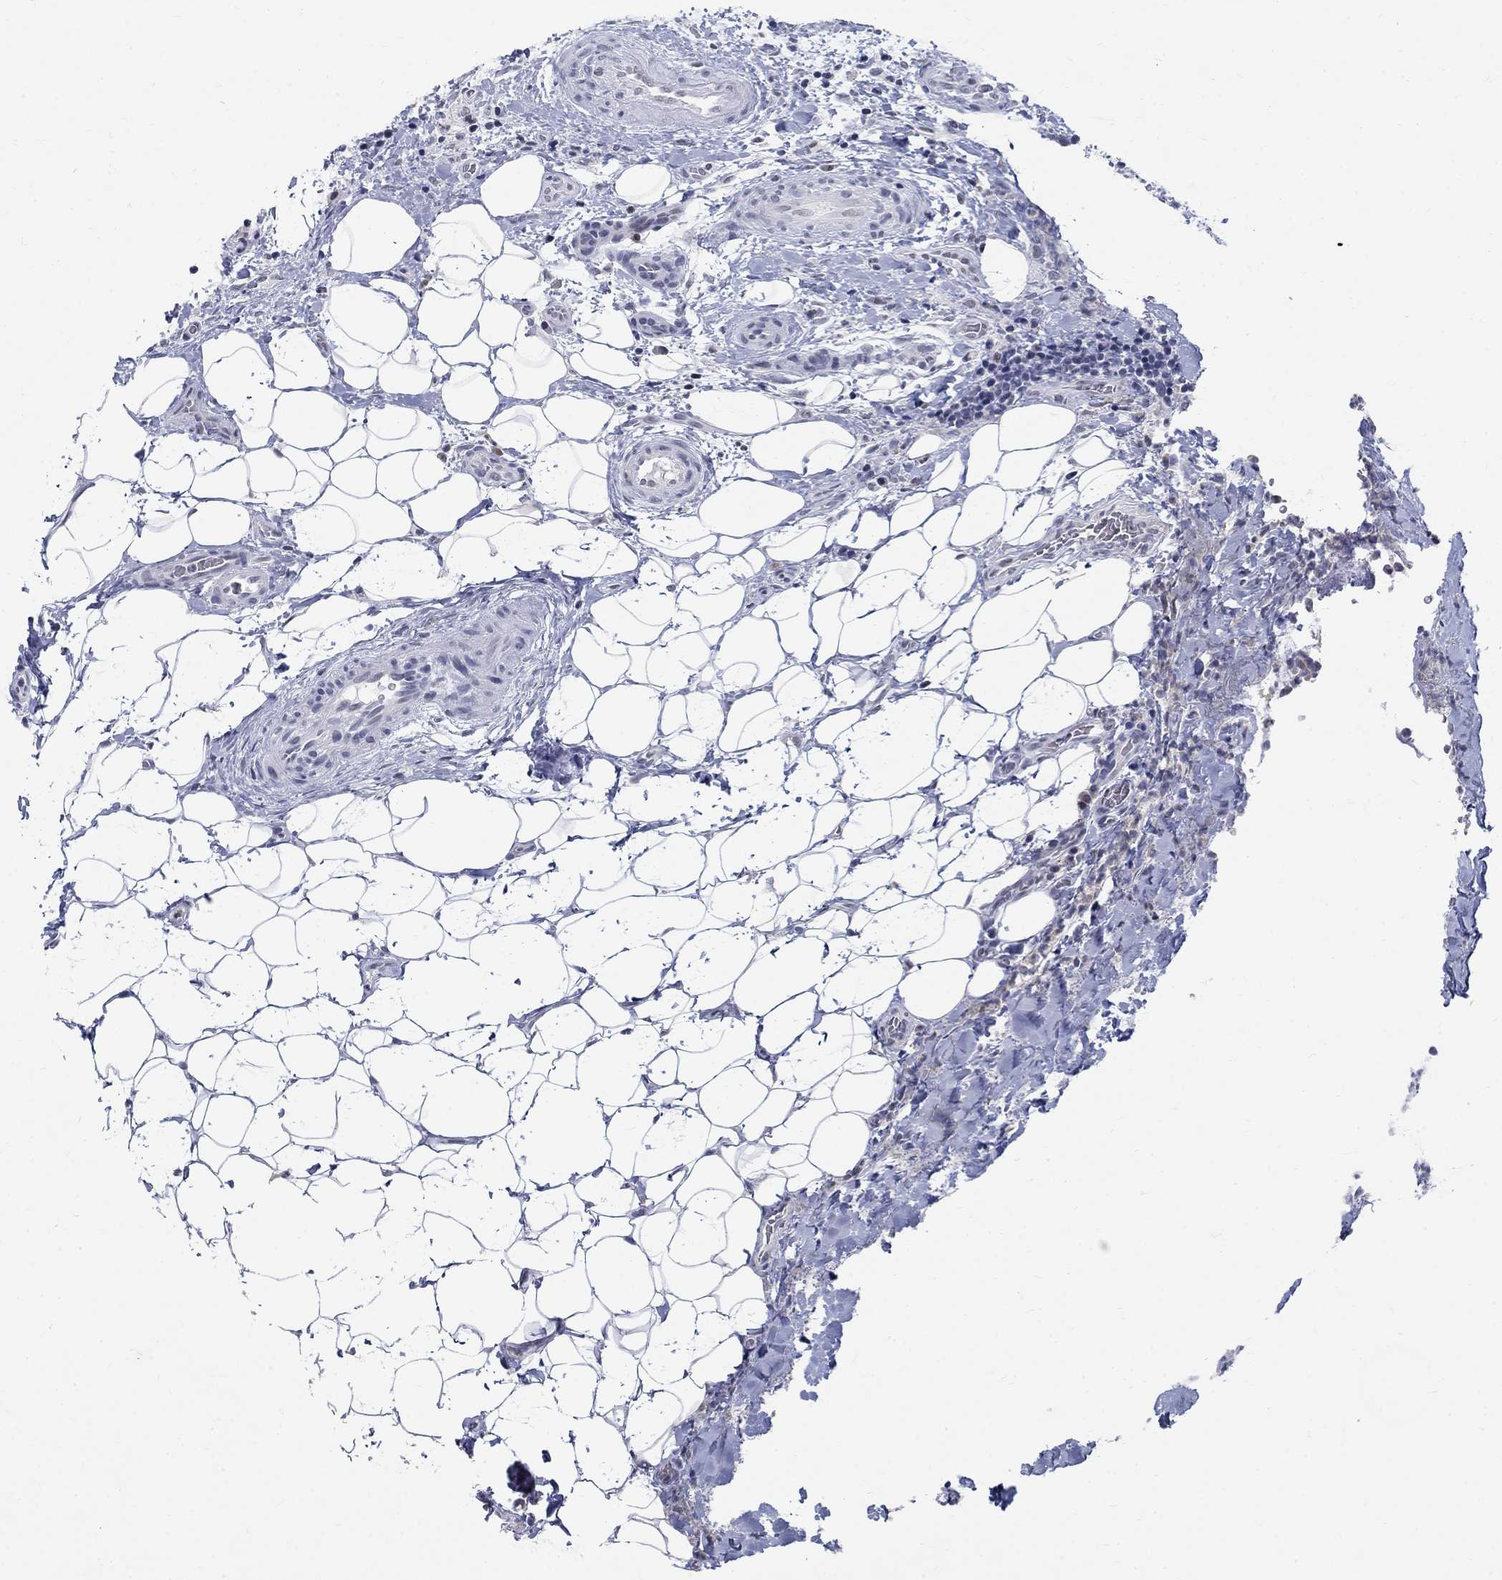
{"staining": {"intensity": "negative", "quantity": "none", "location": "none"}, "tissue": "thyroid cancer", "cell_type": "Tumor cells", "image_type": "cancer", "snomed": [{"axis": "morphology", "description": "Papillary adenocarcinoma, NOS"}, {"axis": "topography", "description": "Thyroid gland"}], "caption": "IHC photomicrograph of human thyroid cancer stained for a protein (brown), which displays no positivity in tumor cells.", "gene": "BHLHE22", "patient": {"sex": "male", "age": 61}}